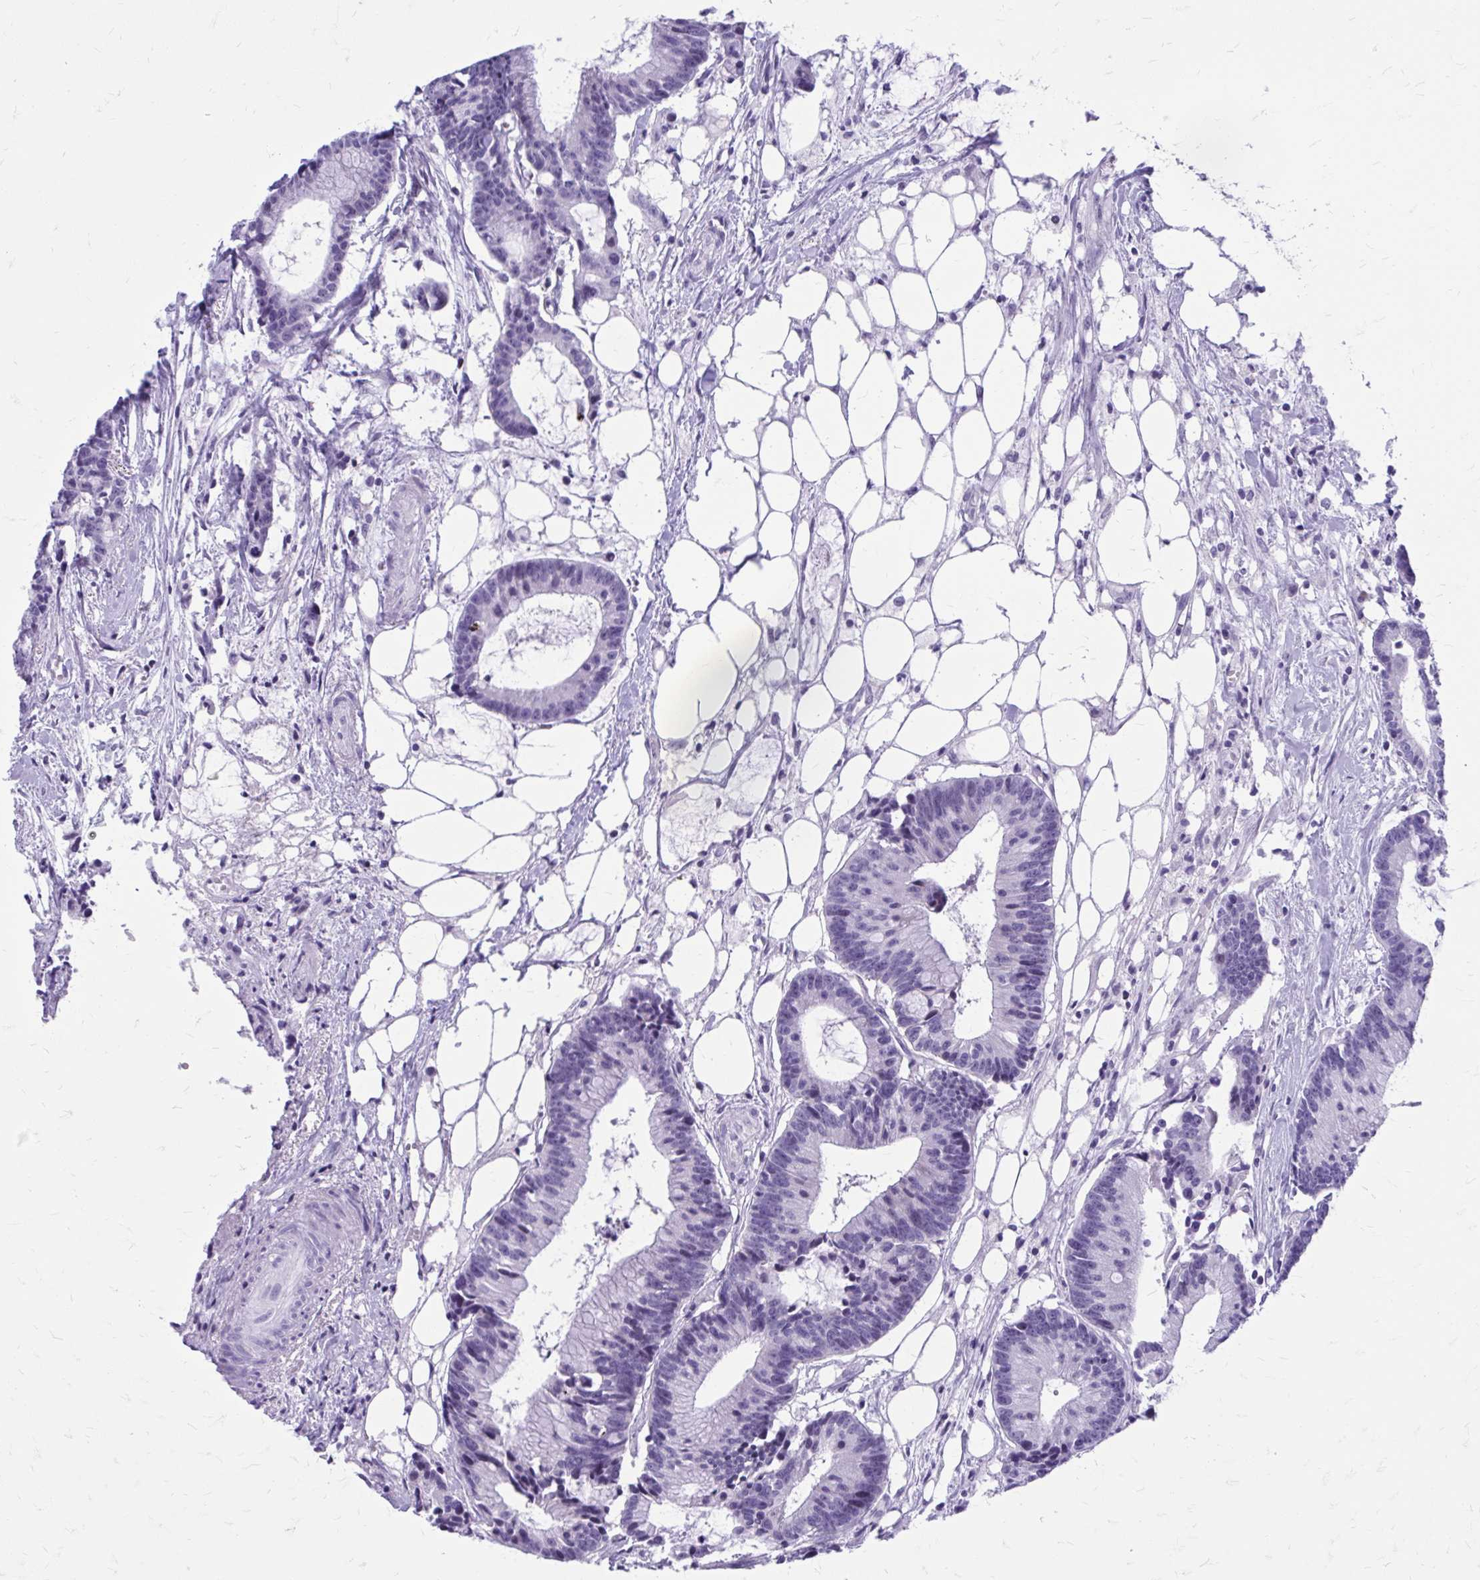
{"staining": {"intensity": "negative", "quantity": "none", "location": "none"}, "tissue": "colorectal cancer", "cell_type": "Tumor cells", "image_type": "cancer", "snomed": [{"axis": "morphology", "description": "Adenocarcinoma, NOS"}, {"axis": "topography", "description": "Colon"}], "caption": "Immunohistochemical staining of human adenocarcinoma (colorectal) shows no significant expression in tumor cells.", "gene": "LCN15", "patient": {"sex": "female", "age": 78}}